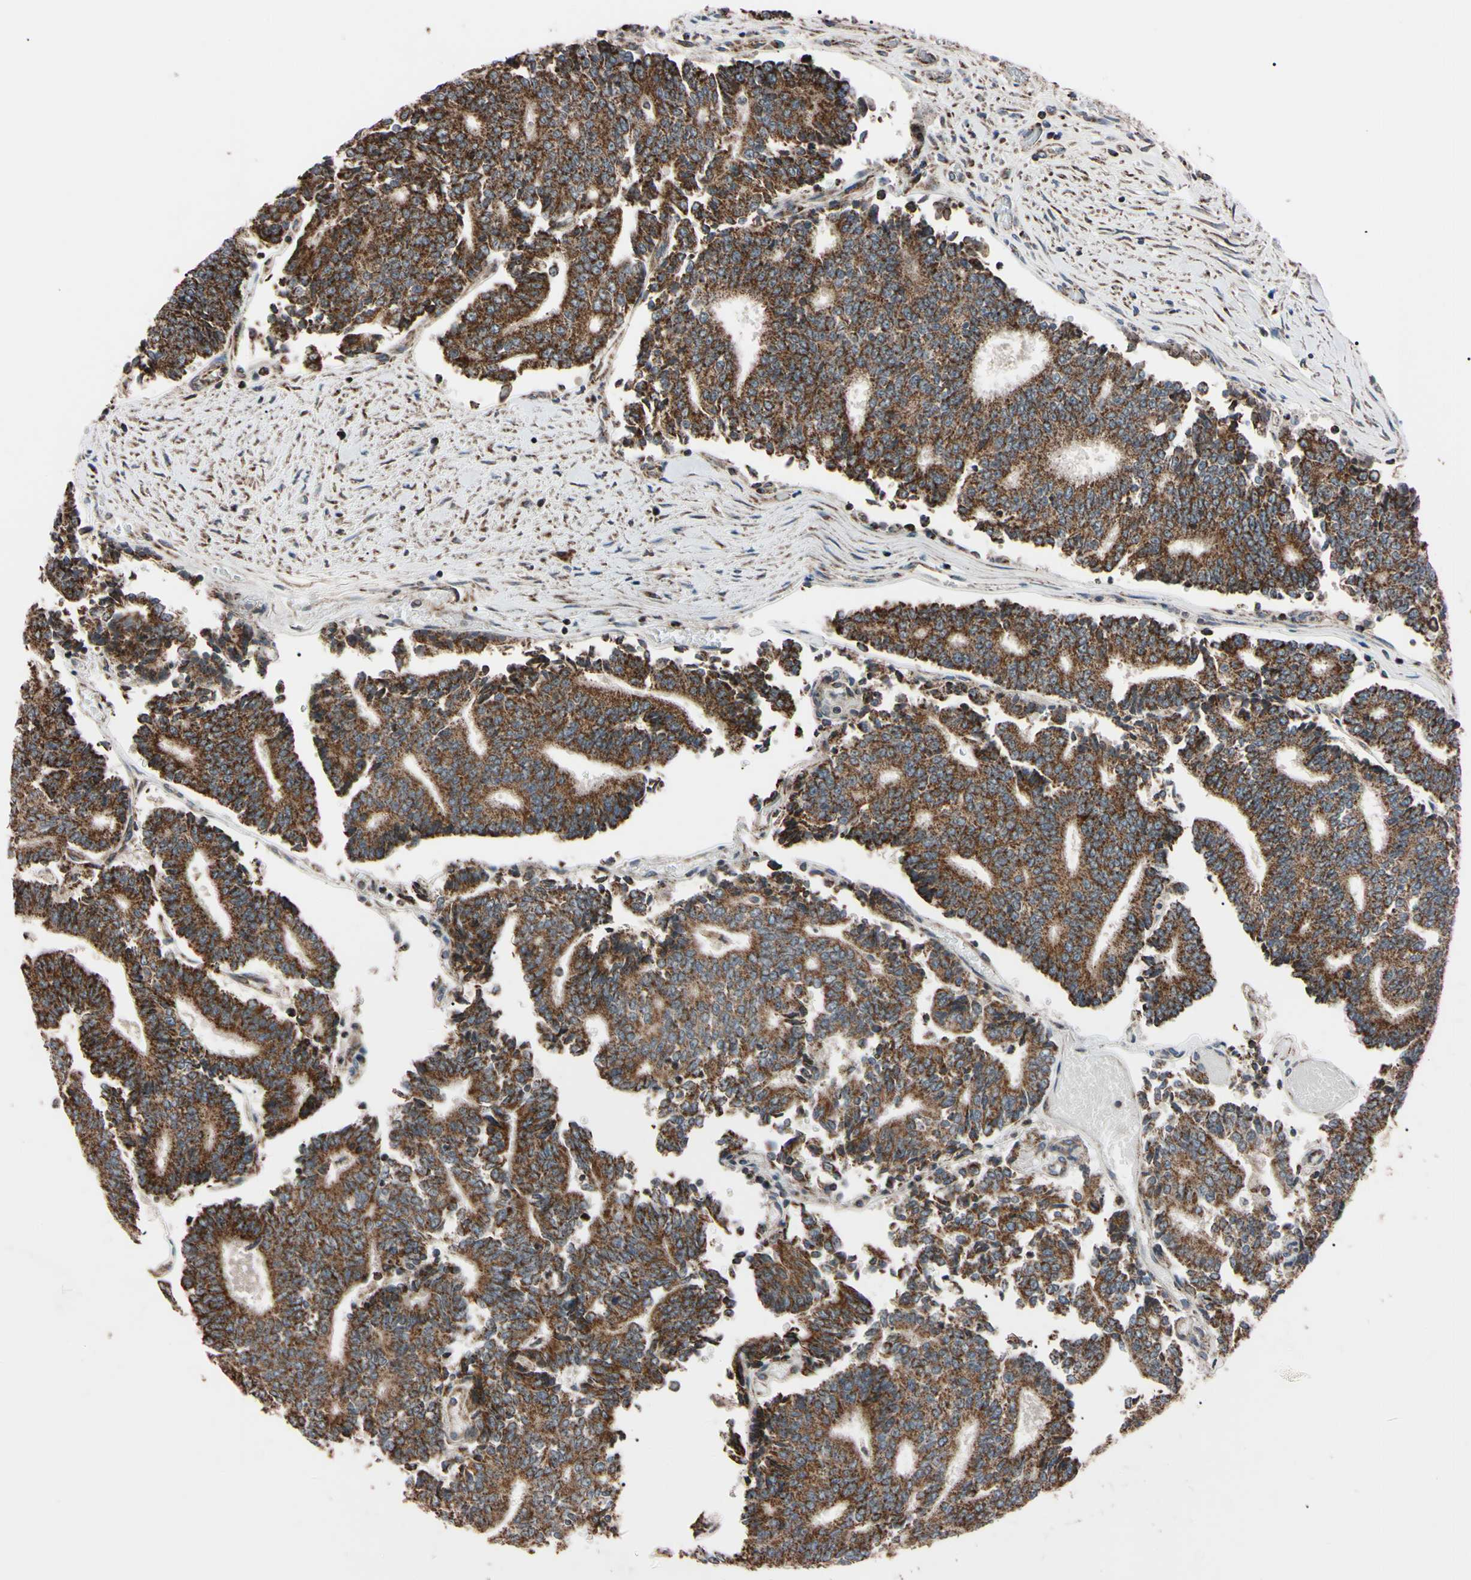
{"staining": {"intensity": "strong", "quantity": ">75%", "location": "cytoplasmic/membranous"}, "tissue": "prostate cancer", "cell_type": "Tumor cells", "image_type": "cancer", "snomed": [{"axis": "morphology", "description": "Normal tissue, NOS"}, {"axis": "morphology", "description": "Adenocarcinoma, High grade"}, {"axis": "topography", "description": "Prostate"}, {"axis": "topography", "description": "Seminal veicle"}], "caption": "Immunohistochemistry (IHC) (DAB) staining of human prostate adenocarcinoma (high-grade) reveals strong cytoplasmic/membranous protein staining in approximately >75% of tumor cells.", "gene": "TNFRSF1A", "patient": {"sex": "male", "age": 55}}